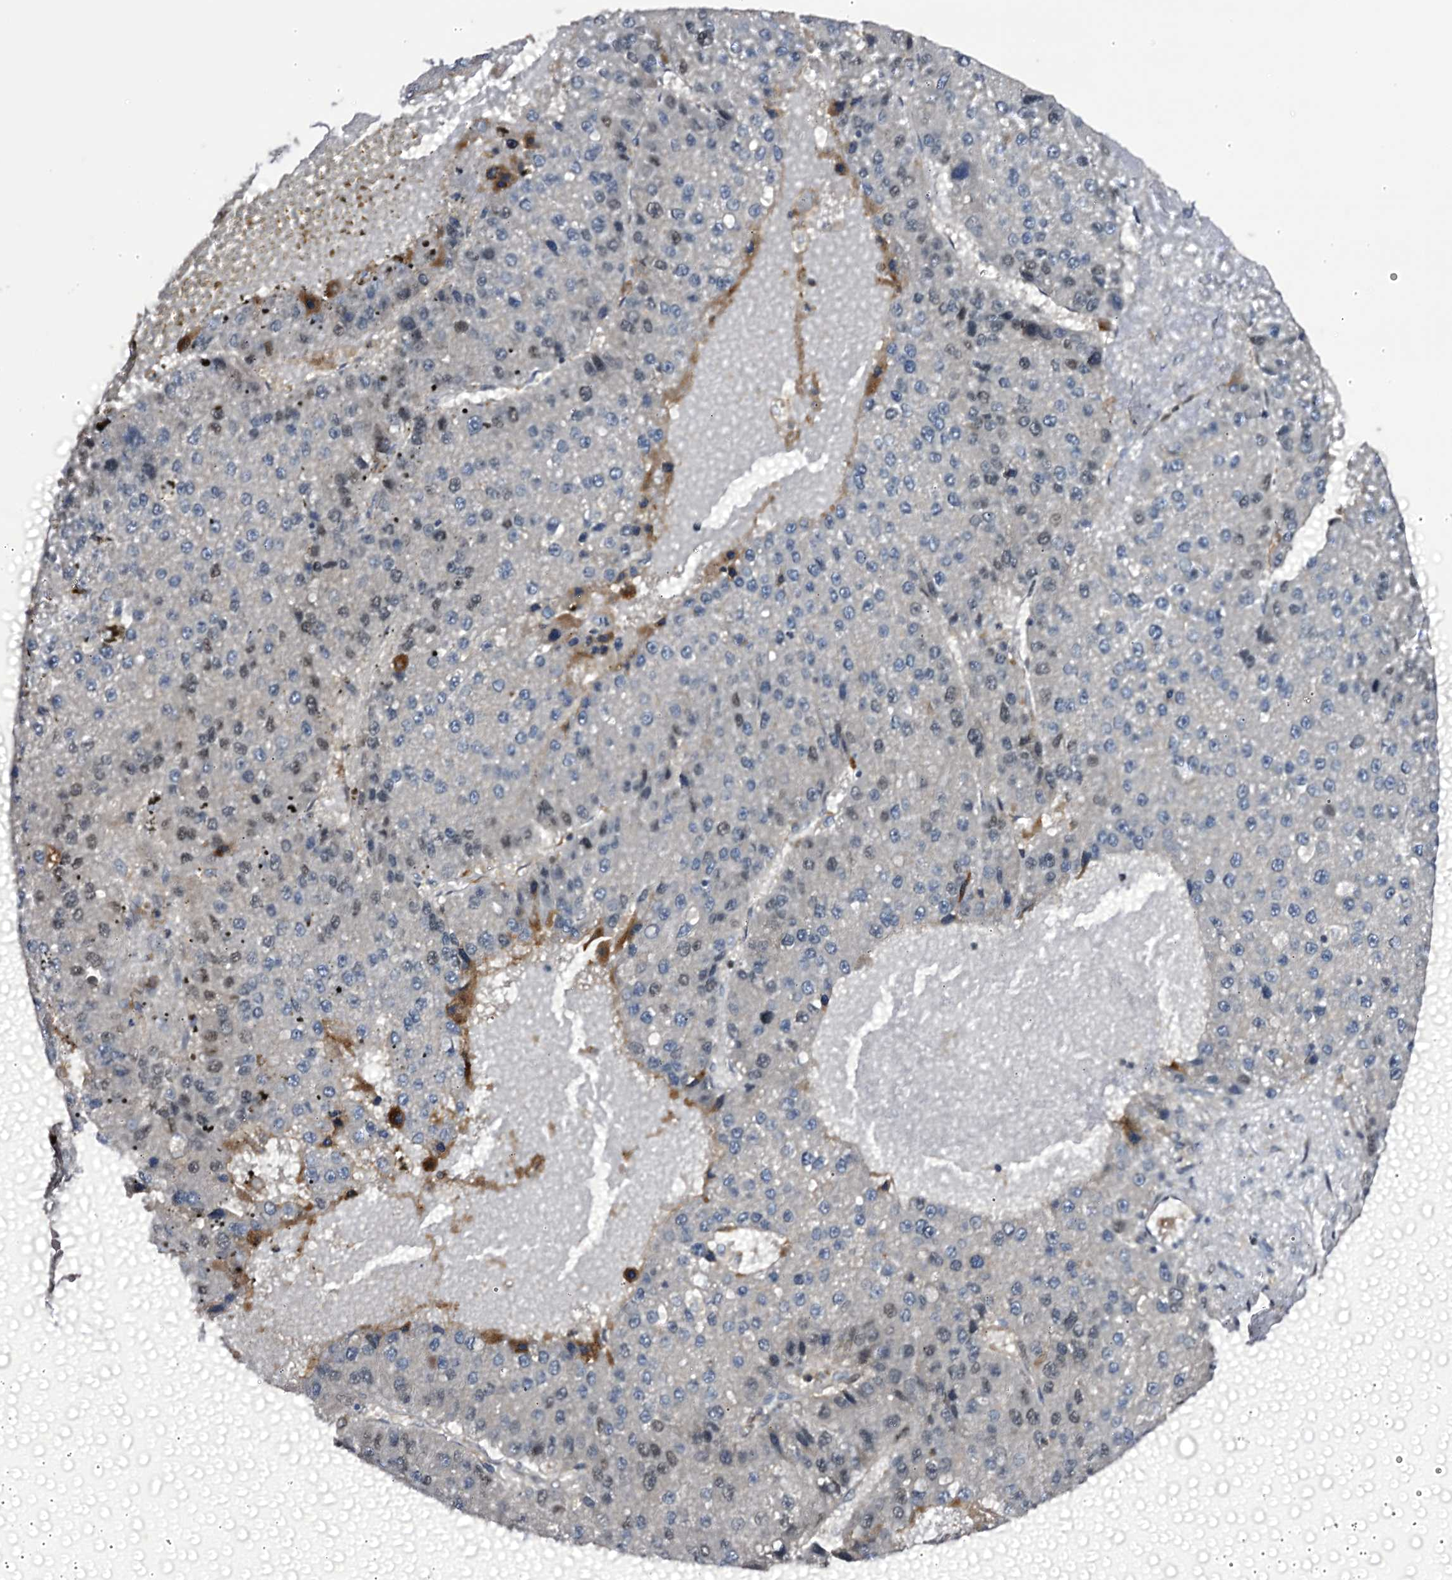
{"staining": {"intensity": "moderate", "quantity": "<25%", "location": "cytoplasmic/membranous,nuclear"}, "tissue": "liver cancer", "cell_type": "Tumor cells", "image_type": "cancer", "snomed": [{"axis": "morphology", "description": "Carcinoma, Hepatocellular, NOS"}, {"axis": "topography", "description": "Liver"}], "caption": "Immunohistochemistry (DAB (3,3'-diaminobenzidine)) staining of human liver cancer demonstrates moderate cytoplasmic/membranous and nuclear protein expression in approximately <25% of tumor cells. The staining was performed using DAB (3,3'-diaminobenzidine) to visualize the protein expression in brown, while the nuclei were stained in blue with hematoxylin (Magnification: 20x).", "gene": "NCAPD2", "patient": {"sex": "female", "age": 73}}